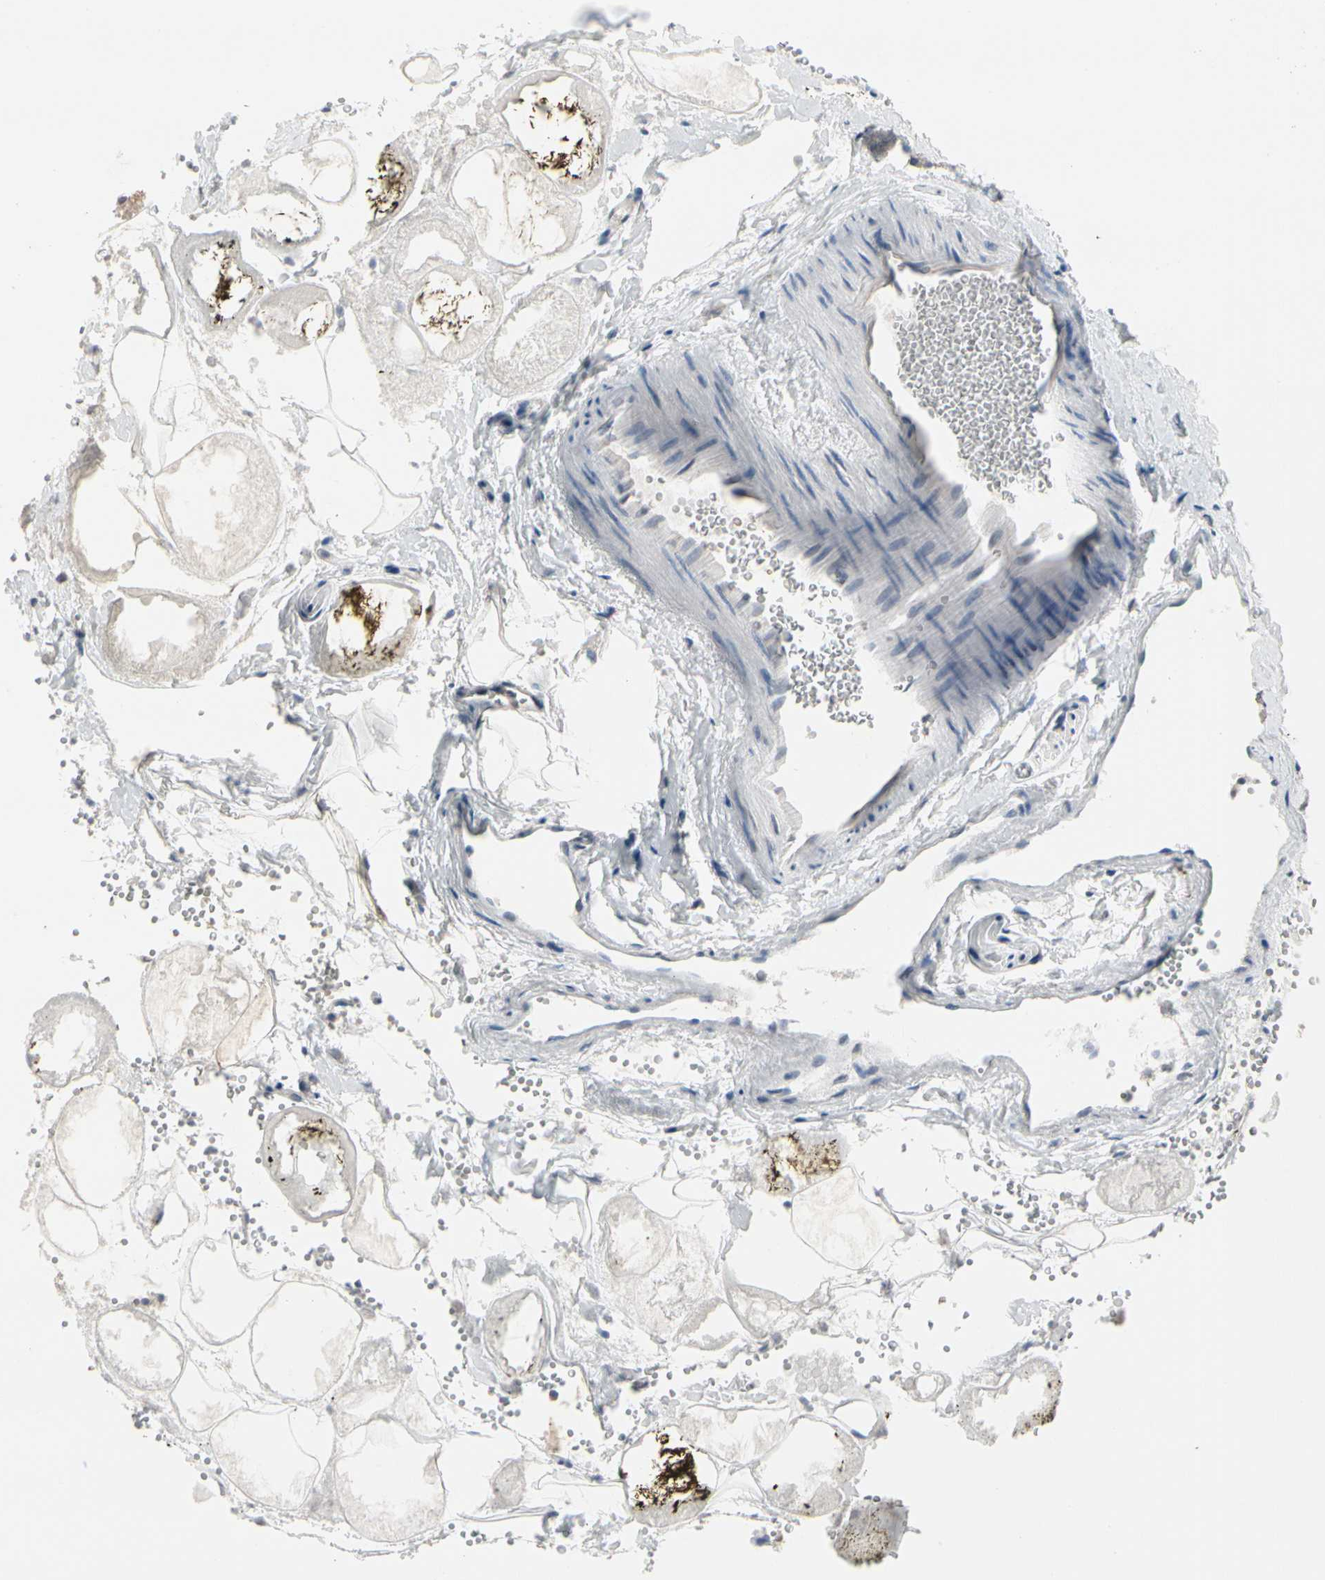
{"staining": {"intensity": "negative", "quantity": "none", "location": "none"}, "tissue": "pancreas", "cell_type": "Exocrine glandular cells", "image_type": "normal", "snomed": [{"axis": "morphology", "description": "Normal tissue, NOS"}, {"axis": "topography", "description": "Pancreas"}], "caption": "Immunohistochemistry (IHC) micrograph of benign human pancreas stained for a protein (brown), which exhibits no positivity in exocrine glandular cells. The staining is performed using DAB brown chromogen with nuclei counter-stained in using hematoxylin.", "gene": "SV2A", "patient": {"sex": "female", "age": 35}}